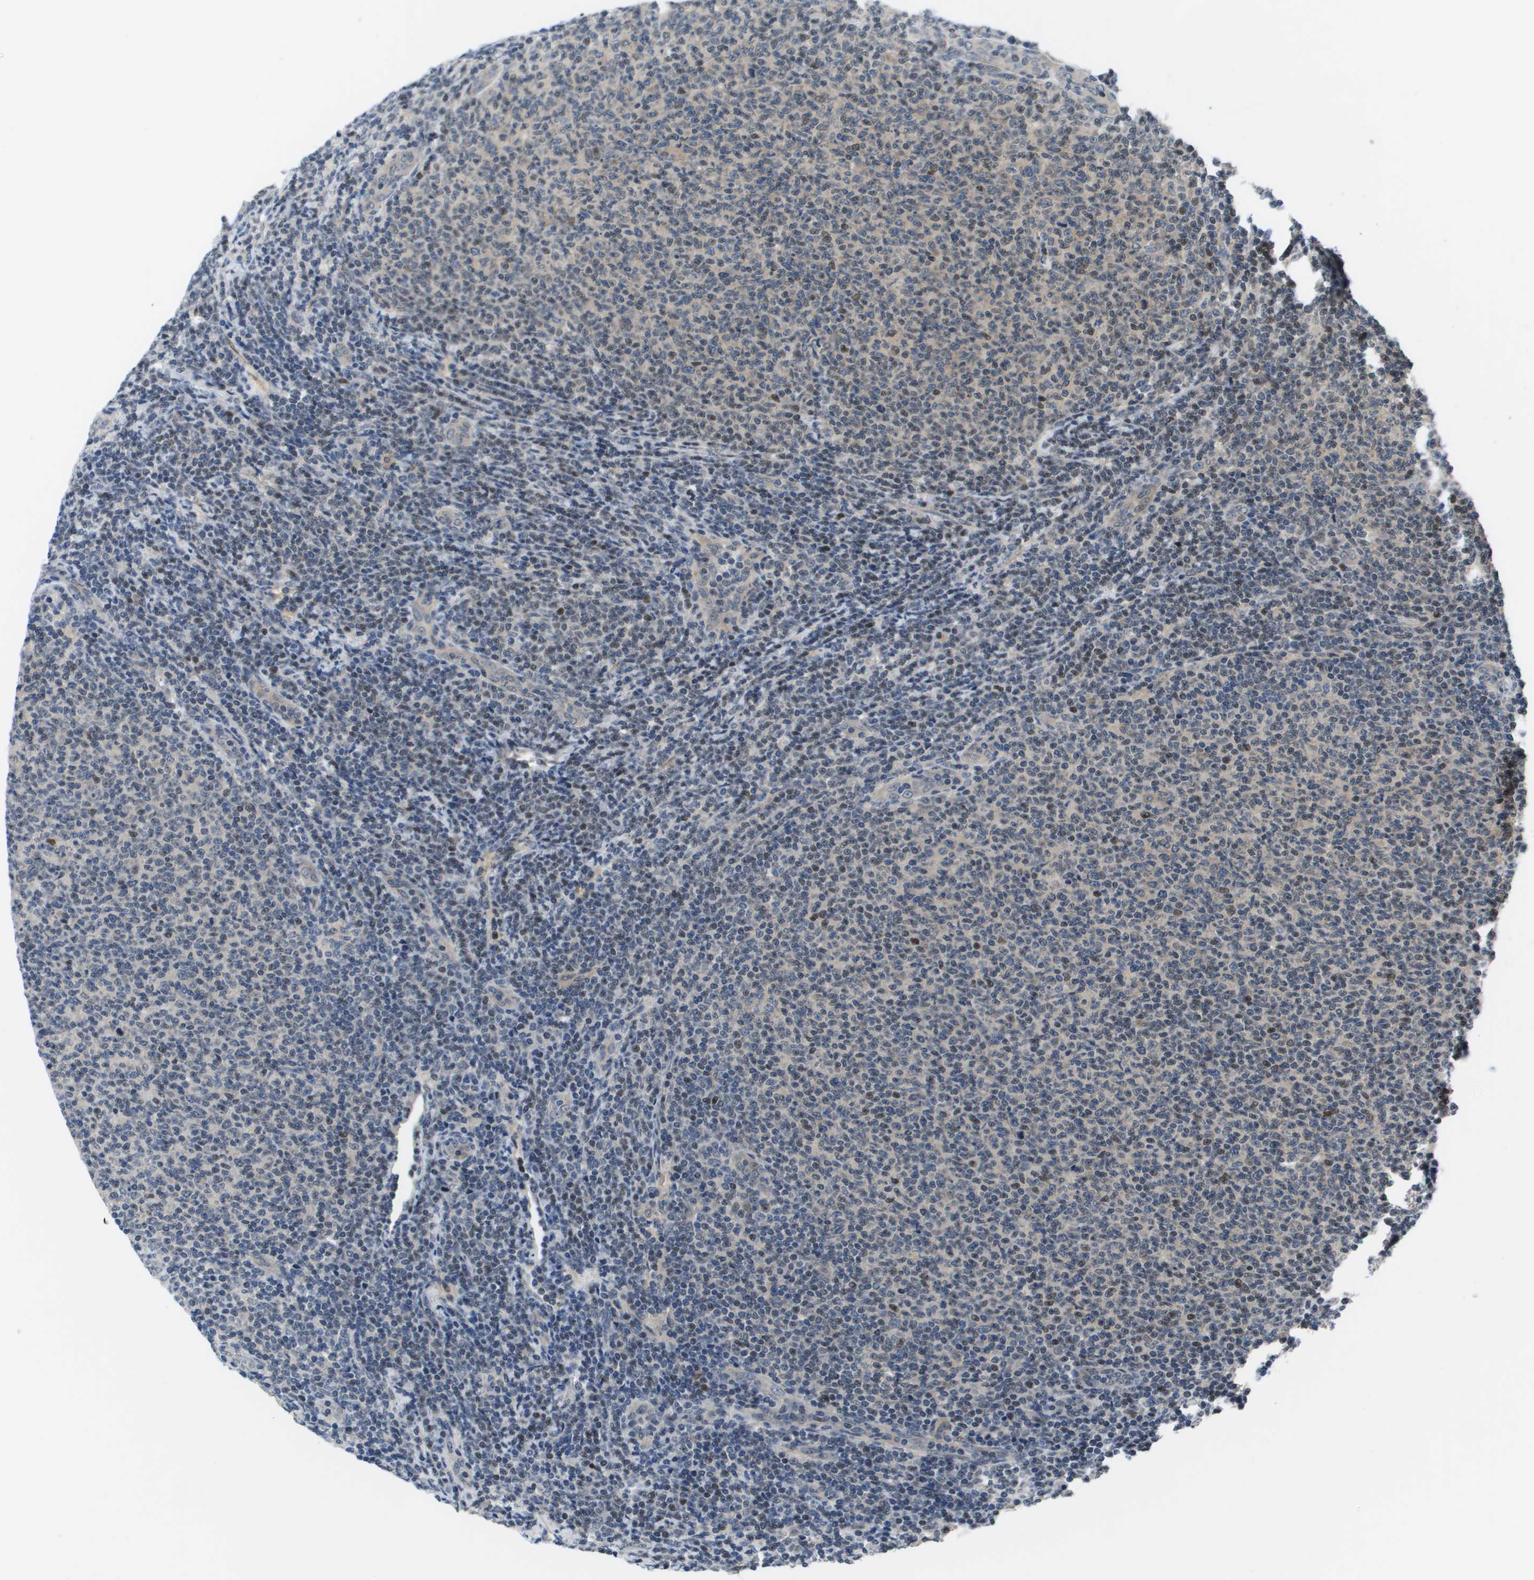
{"staining": {"intensity": "weak", "quantity": "<25%", "location": "nuclear"}, "tissue": "lymphoma", "cell_type": "Tumor cells", "image_type": "cancer", "snomed": [{"axis": "morphology", "description": "Malignant lymphoma, non-Hodgkin's type, Low grade"}, {"axis": "topography", "description": "Lymph node"}], "caption": "A histopathology image of malignant lymphoma, non-Hodgkin's type (low-grade) stained for a protein demonstrates no brown staining in tumor cells.", "gene": "ENPP5", "patient": {"sex": "male", "age": 66}}